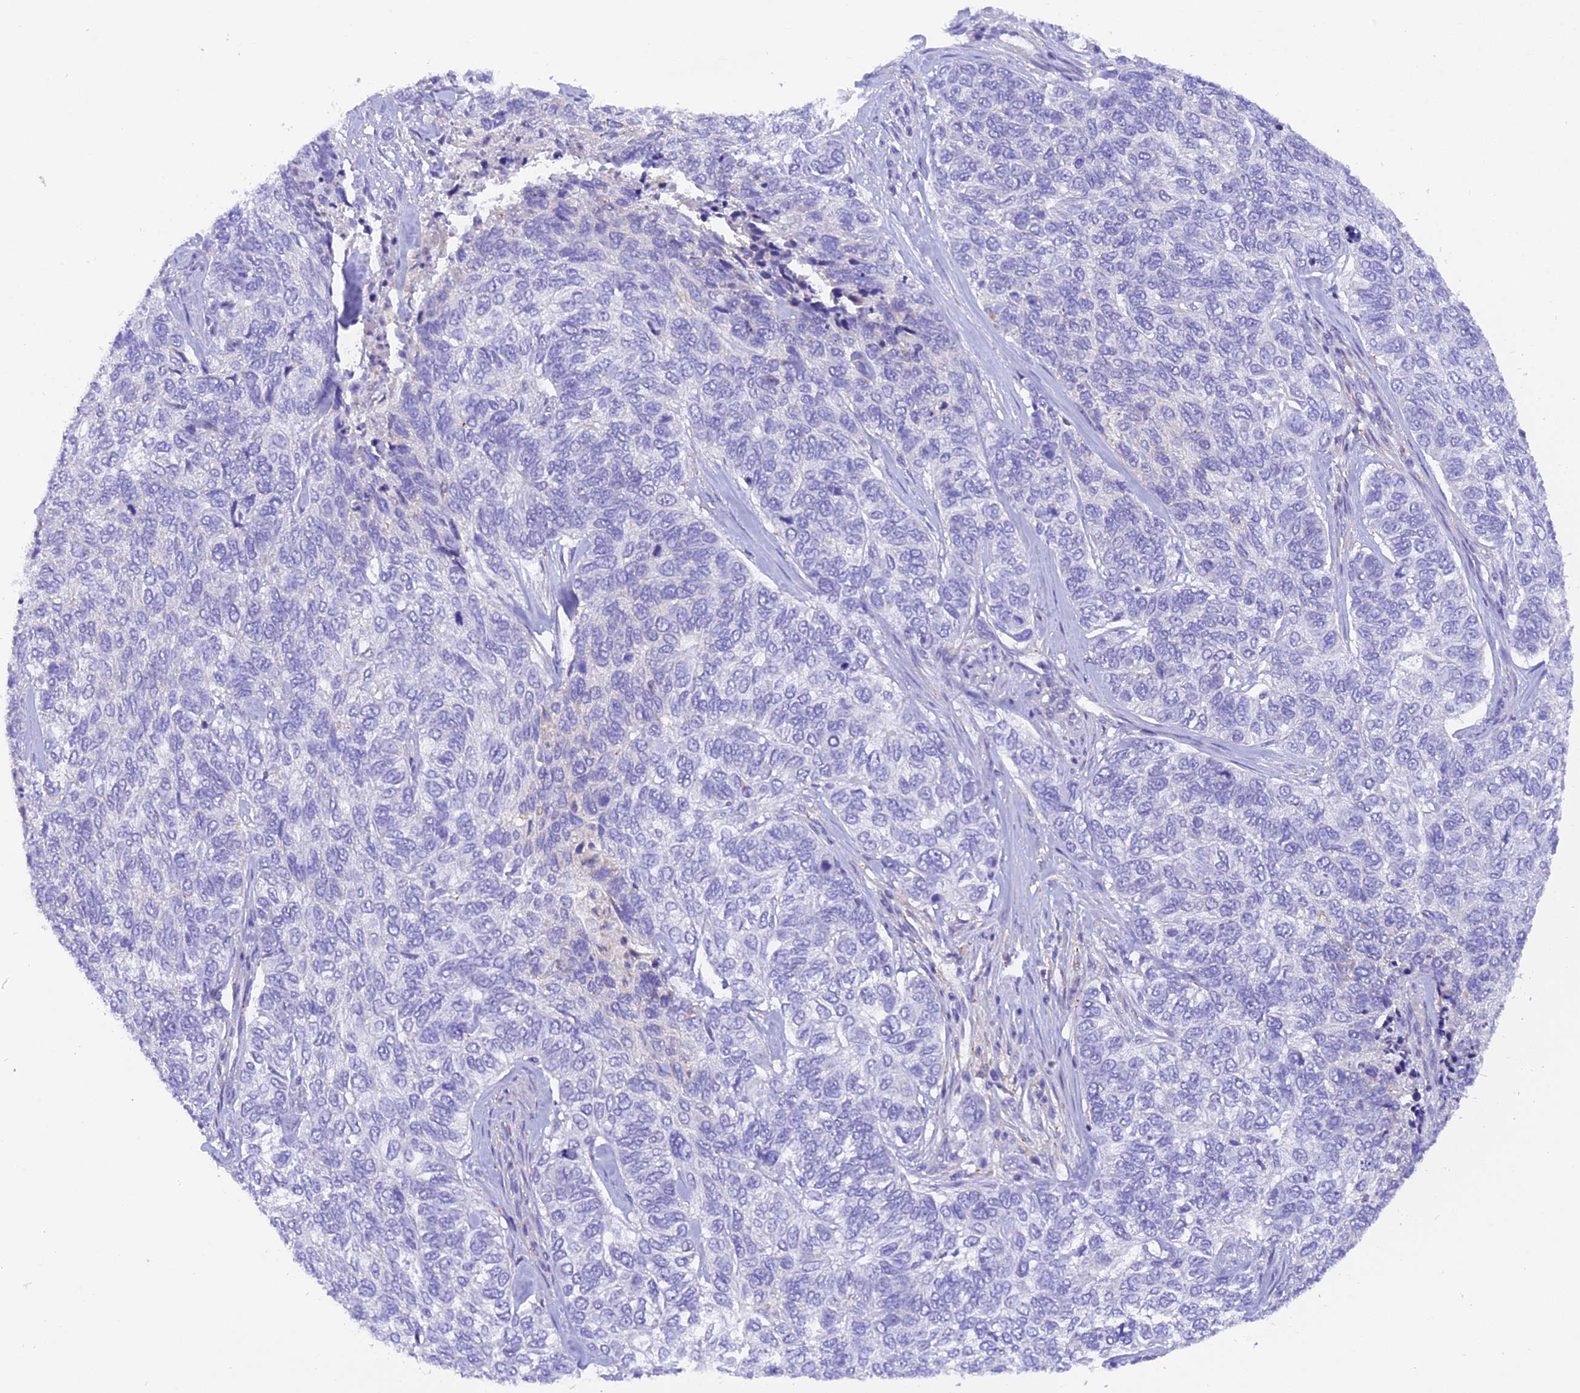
{"staining": {"intensity": "negative", "quantity": "none", "location": "none"}, "tissue": "skin cancer", "cell_type": "Tumor cells", "image_type": "cancer", "snomed": [{"axis": "morphology", "description": "Basal cell carcinoma"}, {"axis": "topography", "description": "Skin"}], "caption": "The immunohistochemistry image has no significant positivity in tumor cells of skin cancer tissue. (Stains: DAB immunohistochemistry with hematoxylin counter stain, Microscopy: brightfield microscopy at high magnification).", "gene": "COL6A5", "patient": {"sex": "female", "age": 65}}